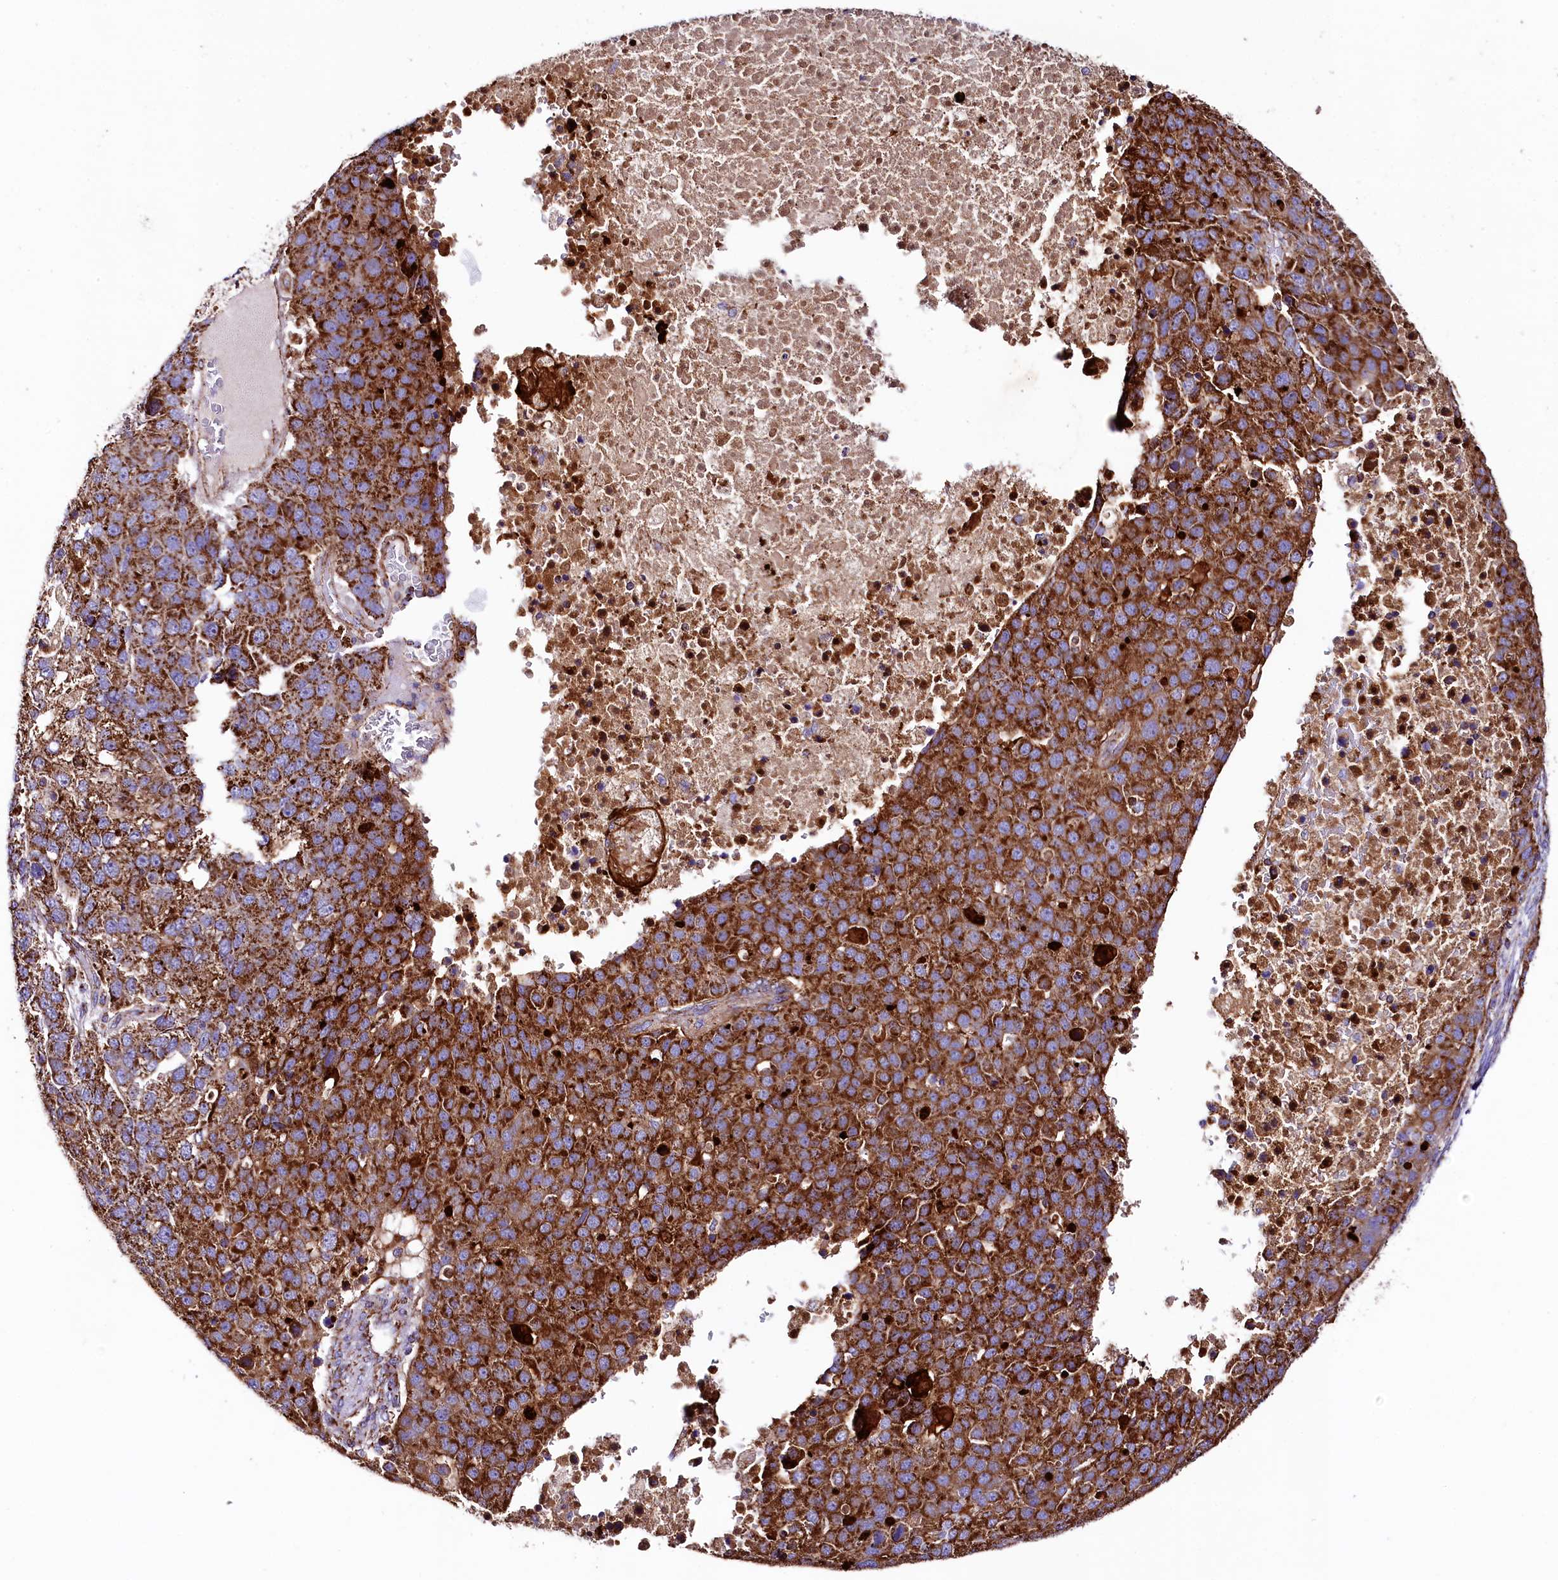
{"staining": {"intensity": "strong", "quantity": ">75%", "location": "cytoplasmic/membranous"}, "tissue": "pancreatic cancer", "cell_type": "Tumor cells", "image_type": "cancer", "snomed": [{"axis": "morphology", "description": "Adenocarcinoma, NOS"}, {"axis": "topography", "description": "Pancreas"}], "caption": "Strong cytoplasmic/membranous staining for a protein is present in approximately >75% of tumor cells of adenocarcinoma (pancreatic) using immunohistochemistry.", "gene": "APLP2", "patient": {"sex": "female", "age": 61}}